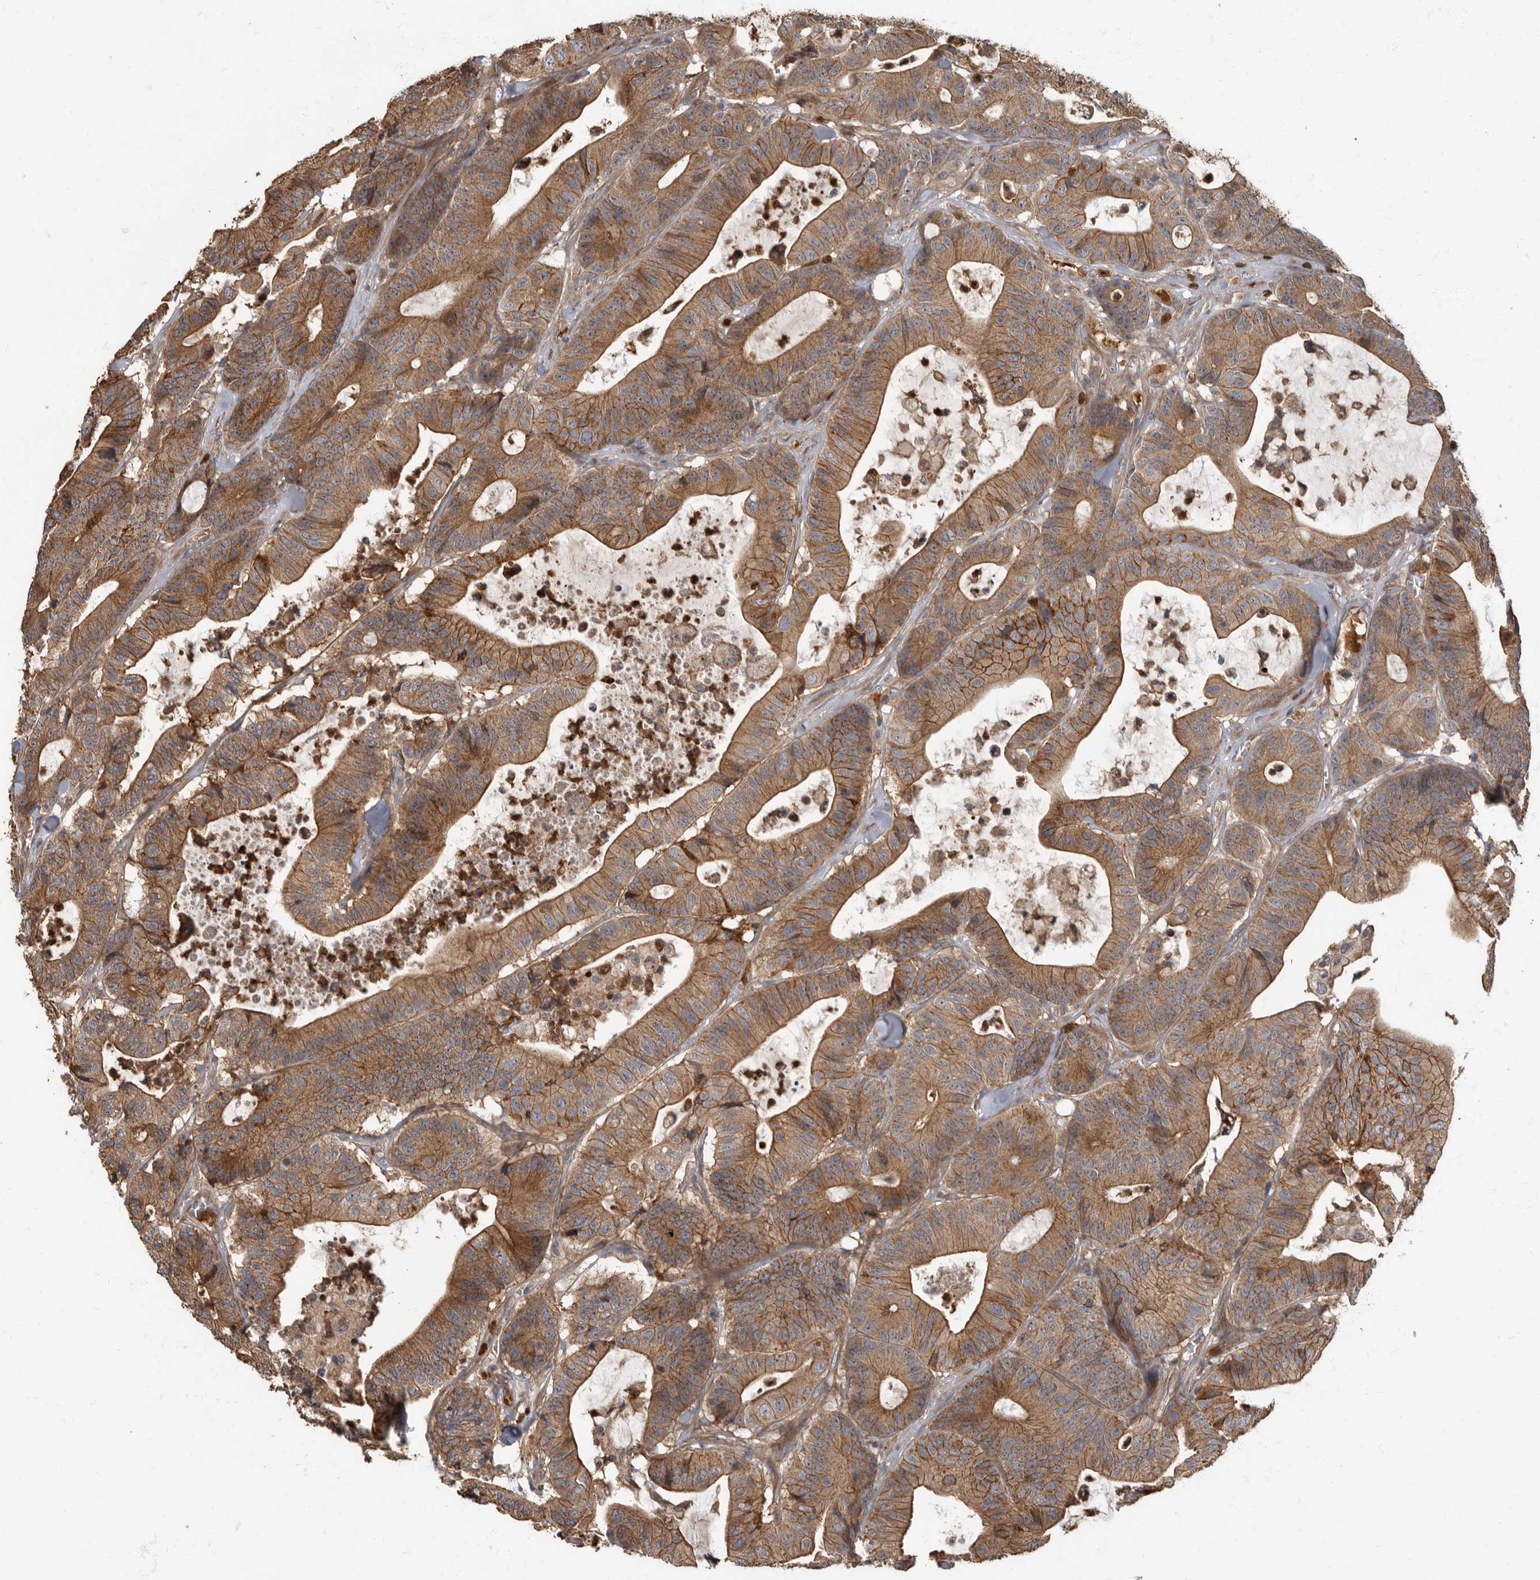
{"staining": {"intensity": "strong", "quantity": "25%-75%", "location": "cytoplasmic/membranous"}, "tissue": "colorectal cancer", "cell_type": "Tumor cells", "image_type": "cancer", "snomed": [{"axis": "morphology", "description": "Adenocarcinoma, NOS"}, {"axis": "topography", "description": "Colon"}], "caption": "Tumor cells show strong cytoplasmic/membranous positivity in approximately 25%-75% of cells in colorectal adenocarcinoma.", "gene": "DAAM1", "patient": {"sex": "female", "age": 84}}